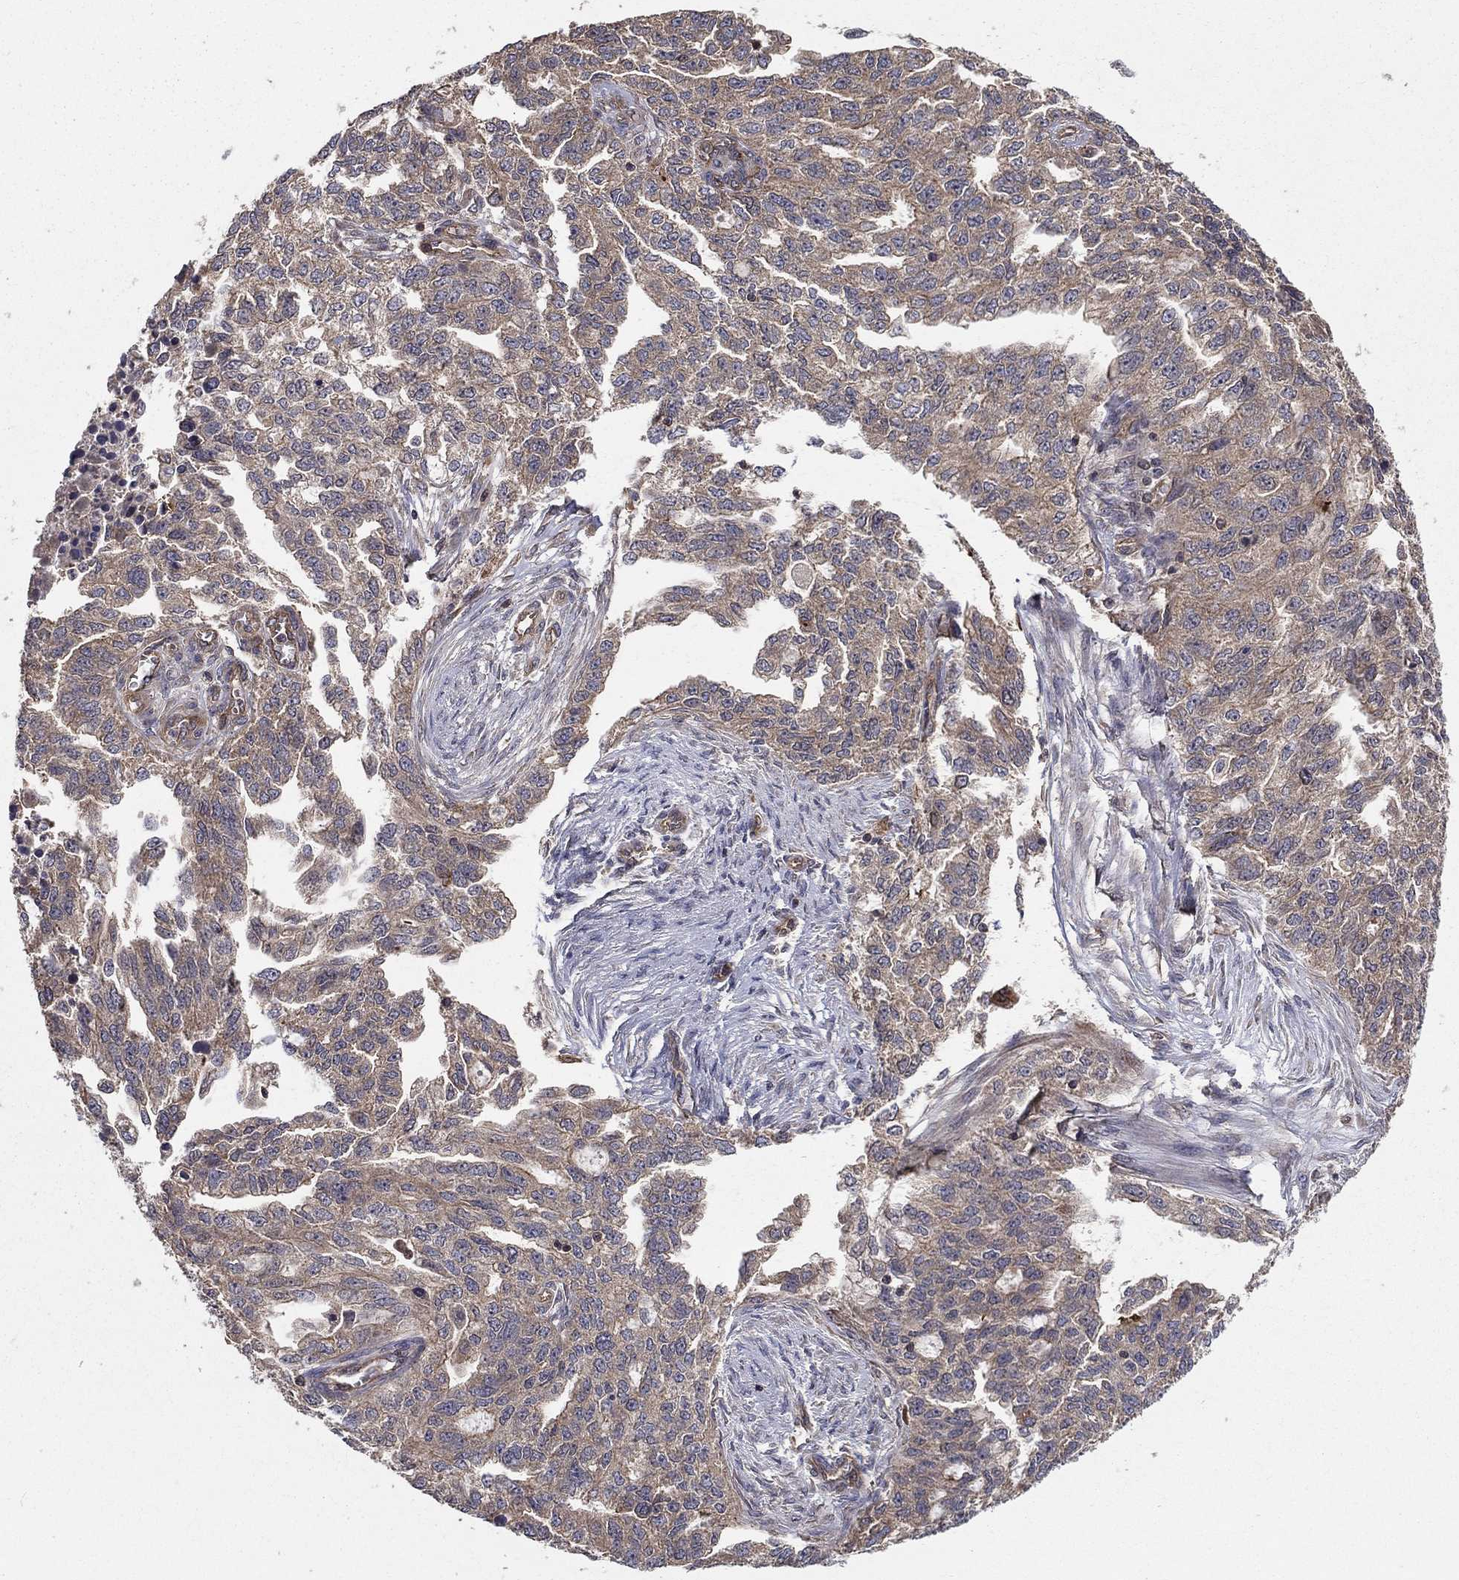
{"staining": {"intensity": "weak", "quantity": ">75%", "location": "cytoplasmic/membranous"}, "tissue": "ovarian cancer", "cell_type": "Tumor cells", "image_type": "cancer", "snomed": [{"axis": "morphology", "description": "Cystadenocarcinoma, serous, NOS"}, {"axis": "topography", "description": "Ovary"}], "caption": "Tumor cells show low levels of weak cytoplasmic/membranous expression in approximately >75% of cells in human ovarian cancer. Nuclei are stained in blue.", "gene": "BMERB1", "patient": {"sex": "female", "age": 51}}